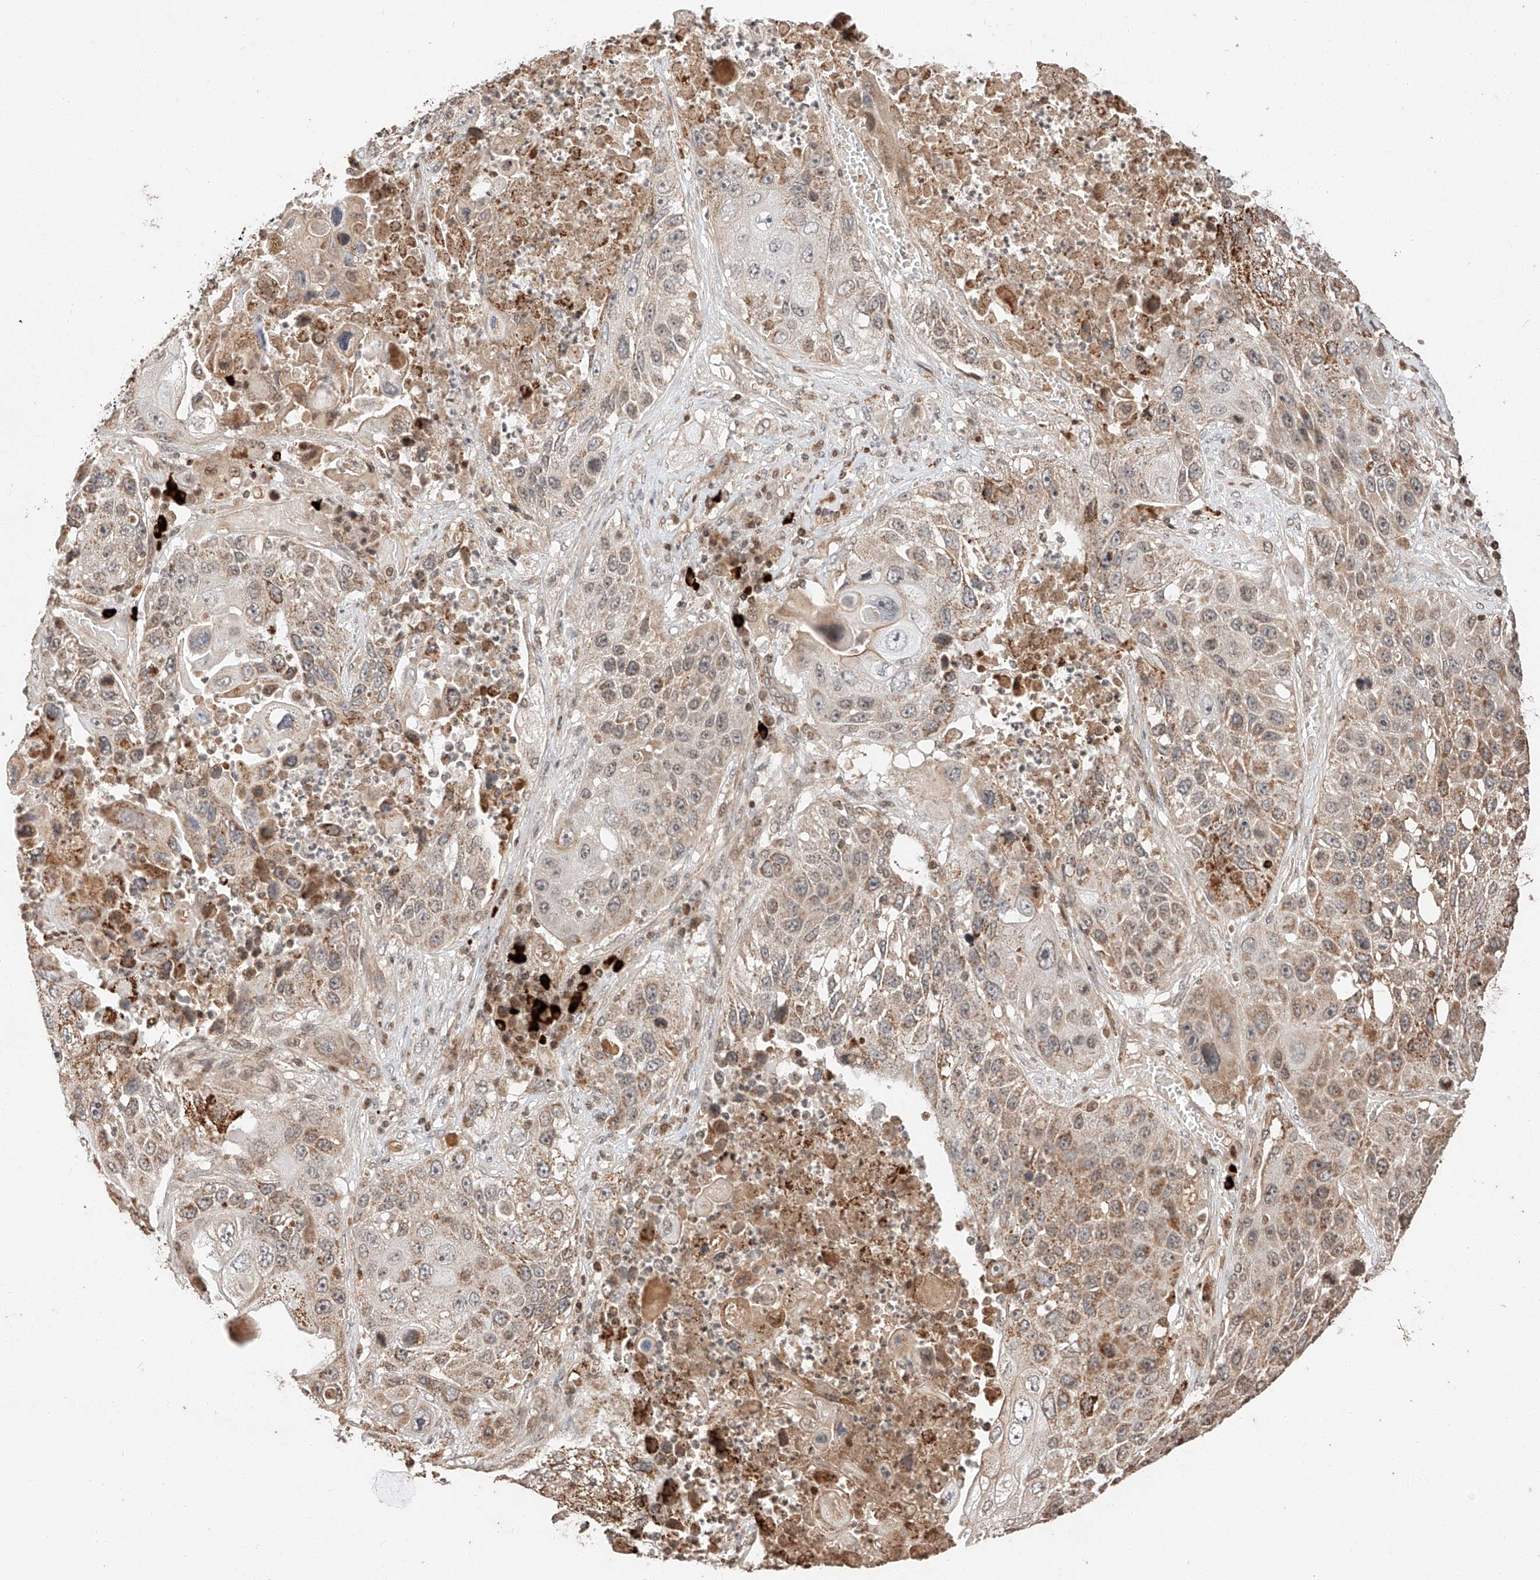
{"staining": {"intensity": "moderate", "quantity": "25%-75%", "location": "cytoplasmic/membranous"}, "tissue": "lung cancer", "cell_type": "Tumor cells", "image_type": "cancer", "snomed": [{"axis": "morphology", "description": "Squamous cell carcinoma, NOS"}, {"axis": "topography", "description": "Lung"}], "caption": "IHC histopathology image of neoplastic tissue: lung cancer (squamous cell carcinoma) stained using IHC demonstrates medium levels of moderate protein expression localized specifically in the cytoplasmic/membranous of tumor cells, appearing as a cytoplasmic/membranous brown color.", "gene": "ARHGAP33", "patient": {"sex": "male", "age": 61}}